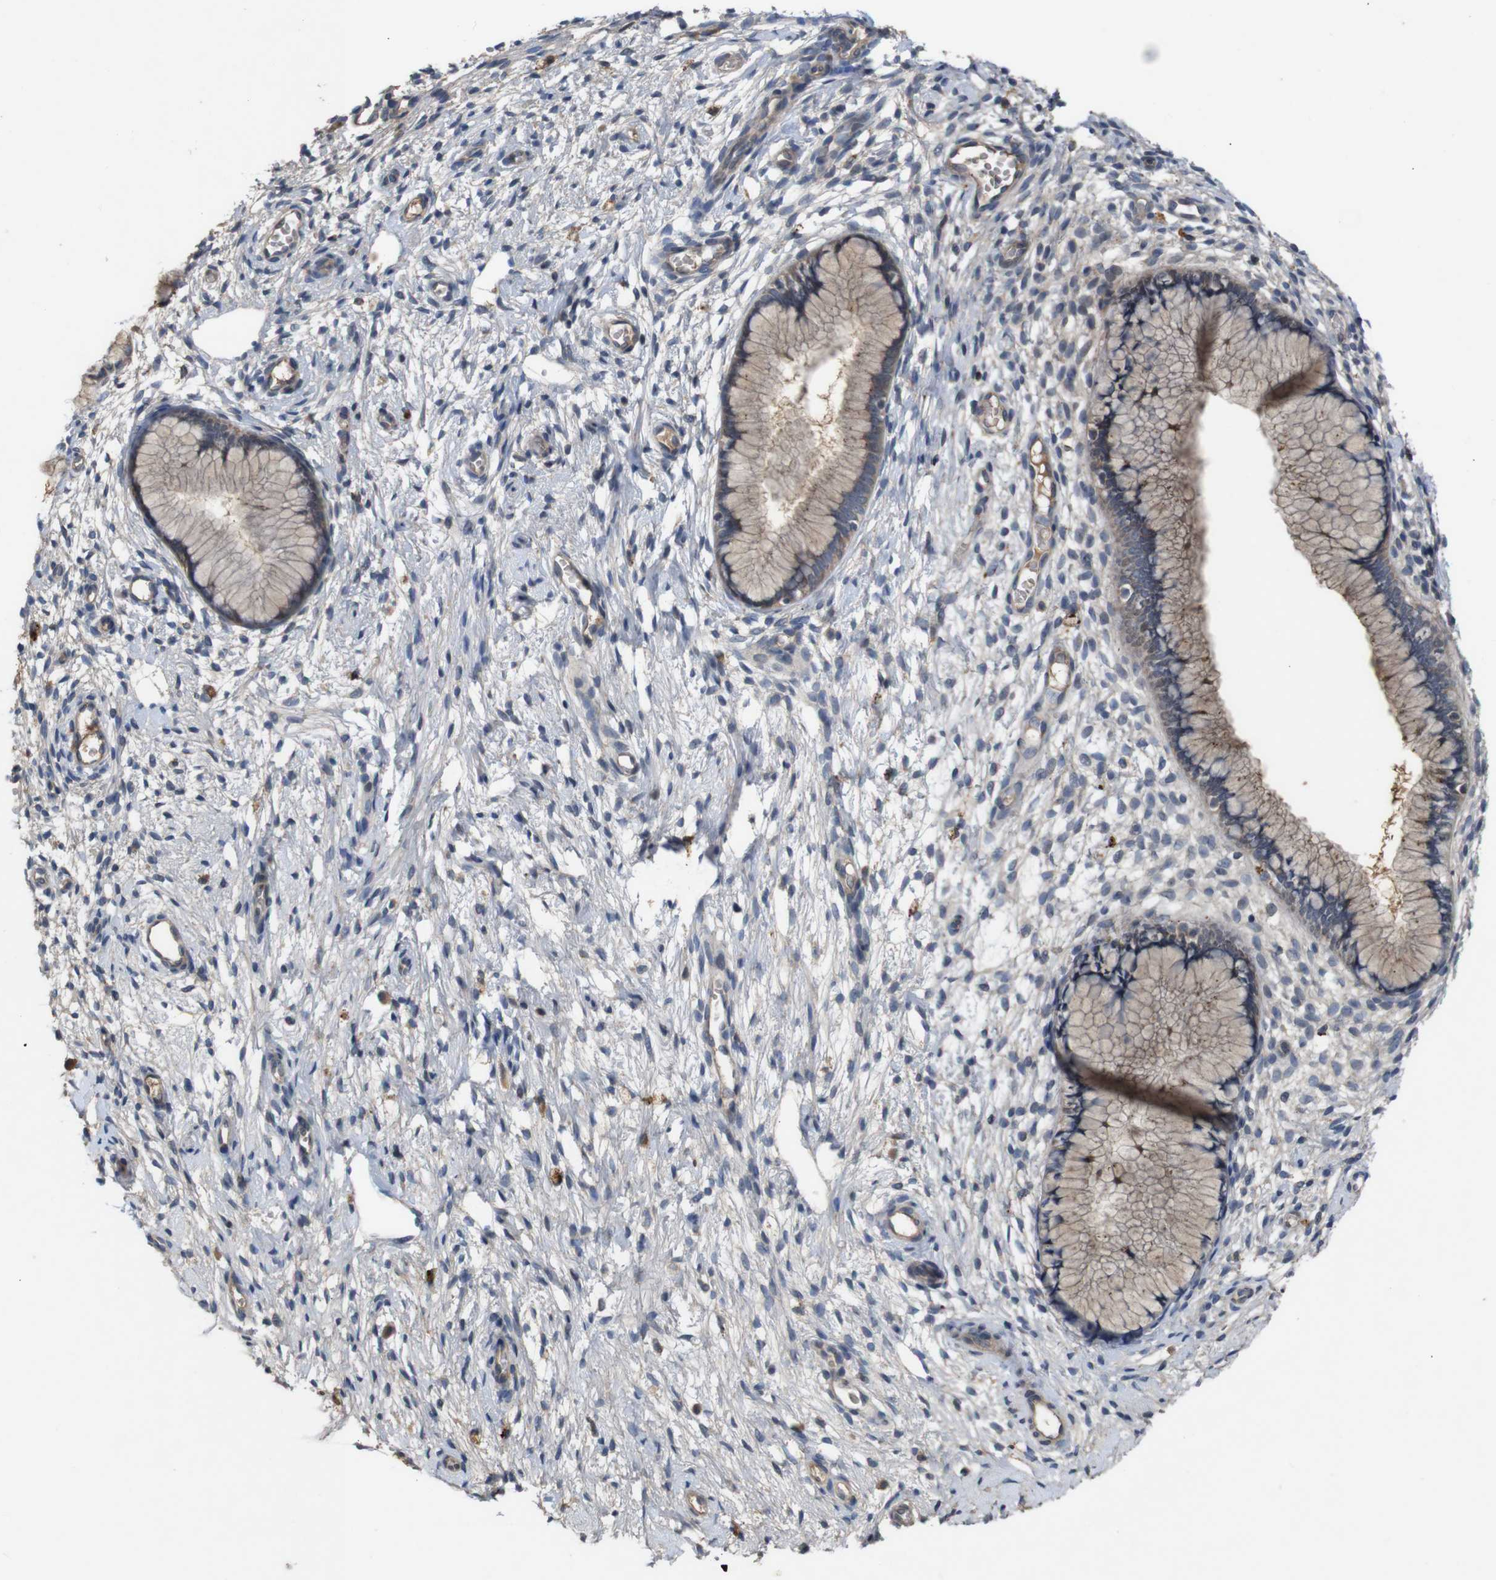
{"staining": {"intensity": "weak", "quantity": "25%-75%", "location": "cytoplasmic/membranous"}, "tissue": "cervix", "cell_type": "Glandular cells", "image_type": "normal", "snomed": [{"axis": "morphology", "description": "Normal tissue, NOS"}, {"axis": "topography", "description": "Cervix"}], "caption": "A micrograph of human cervix stained for a protein exhibits weak cytoplasmic/membranous brown staining in glandular cells.", "gene": "PTPN1", "patient": {"sex": "female", "age": 65}}